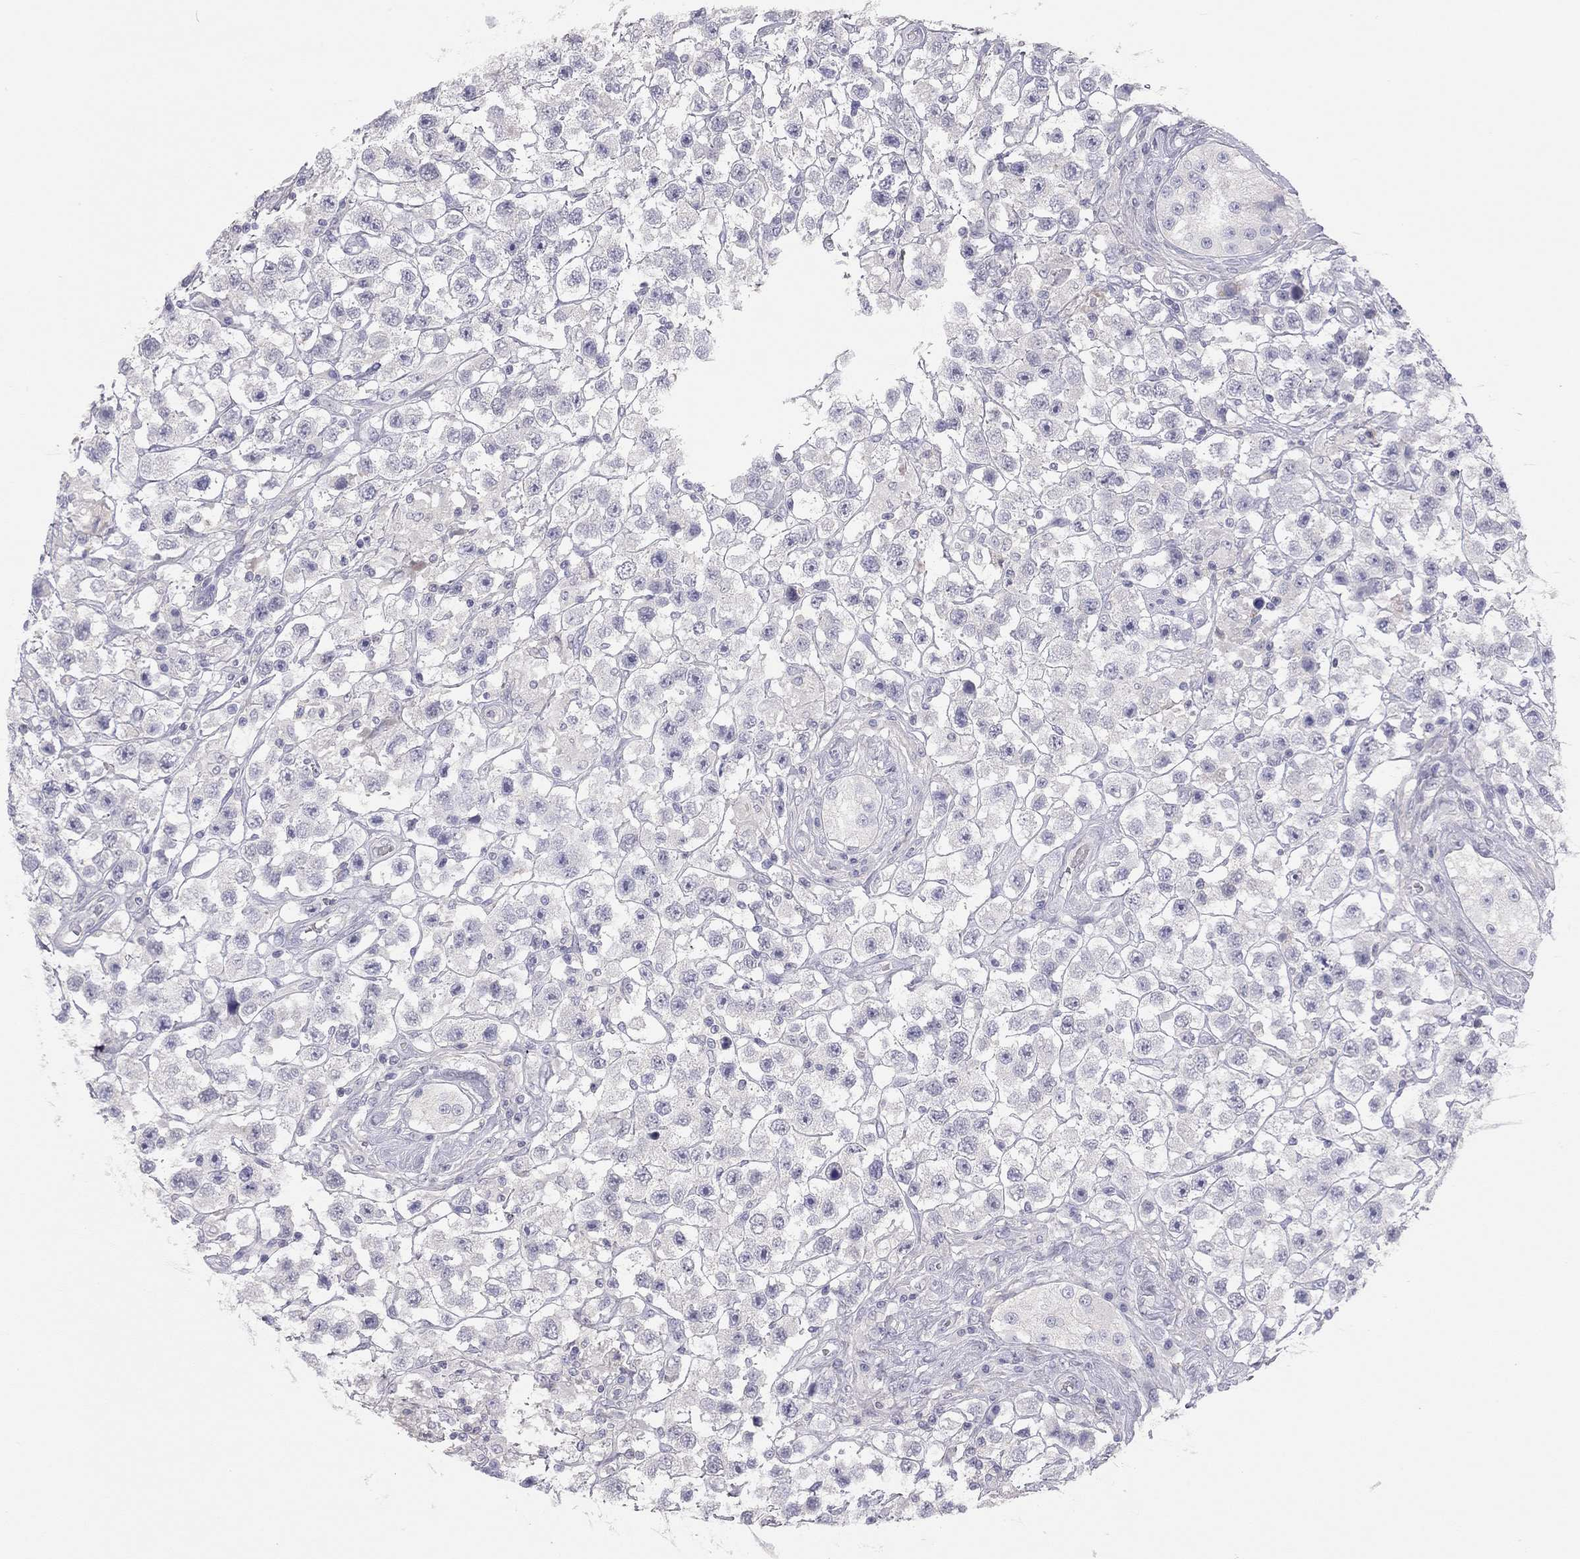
{"staining": {"intensity": "negative", "quantity": "none", "location": "none"}, "tissue": "testis cancer", "cell_type": "Tumor cells", "image_type": "cancer", "snomed": [{"axis": "morphology", "description": "Seminoma, NOS"}, {"axis": "topography", "description": "Testis"}], "caption": "Seminoma (testis) was stained to show a protein in brown. There is no significant expression in tumor cells.", "gene": "ADCYAP1", "patient": {"sex": "male", "age": 45}}